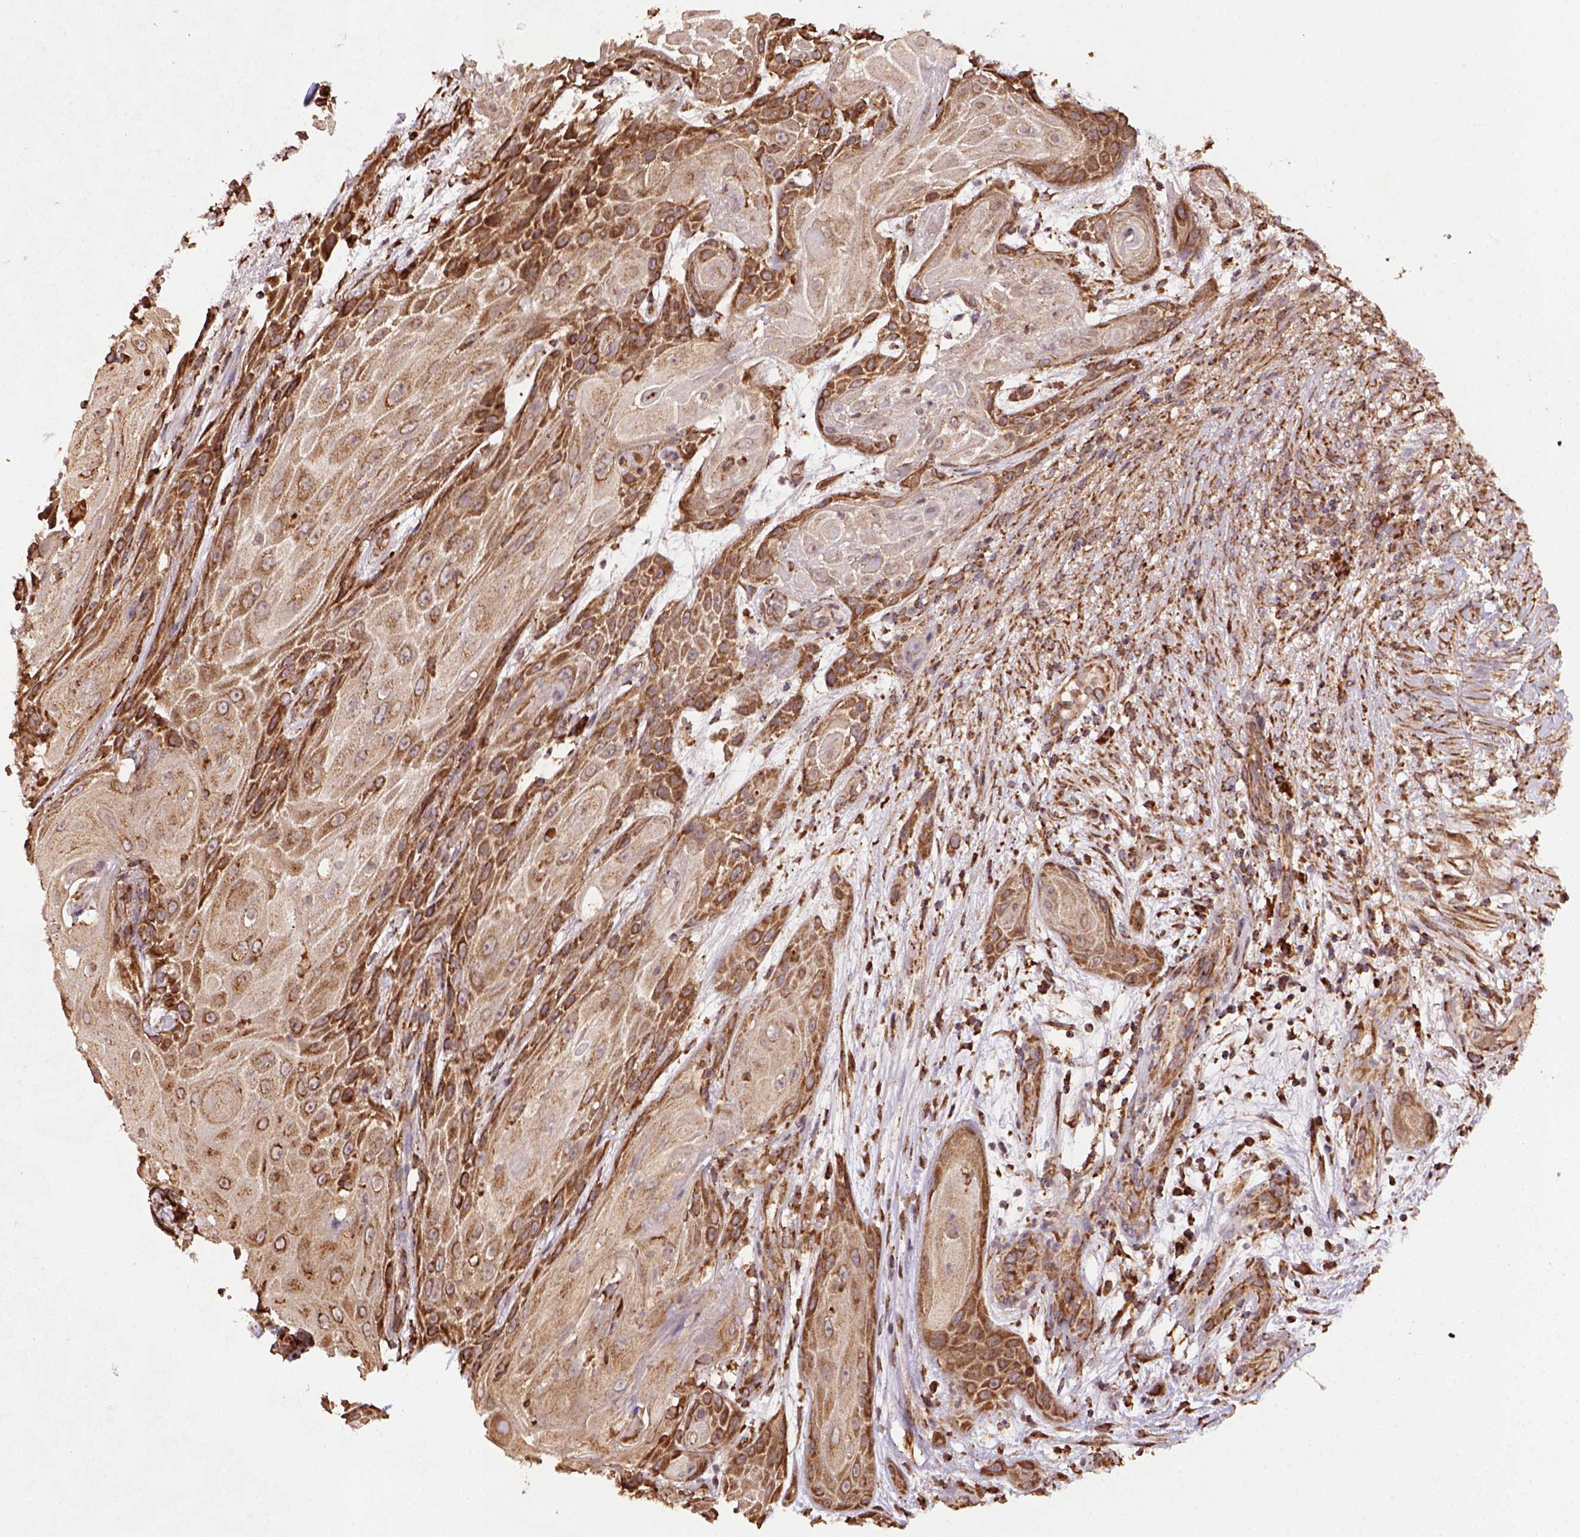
{"staining": {"intensity": "moderate", "quantity": ">75%", "location": "cytoplasmic/membranous"}, "tissue": "skin cancer", "cell_type": "Tumor cells", "image_type": "cancer", "snomed": [{"axis": "morphology", "description": "Squamous cell carcinoma, NOS"}, {"axis": "topography", "description": "Skin"}], "caption": "Tumor cells demonstrate medium levels of moderate cytoplasmic/membranous staining in about >75% of cells in skin cancer (squamous cell carcinoma).", "gene": "MAPK8IP3", "patient": {"sex": "male", "age": 62}}